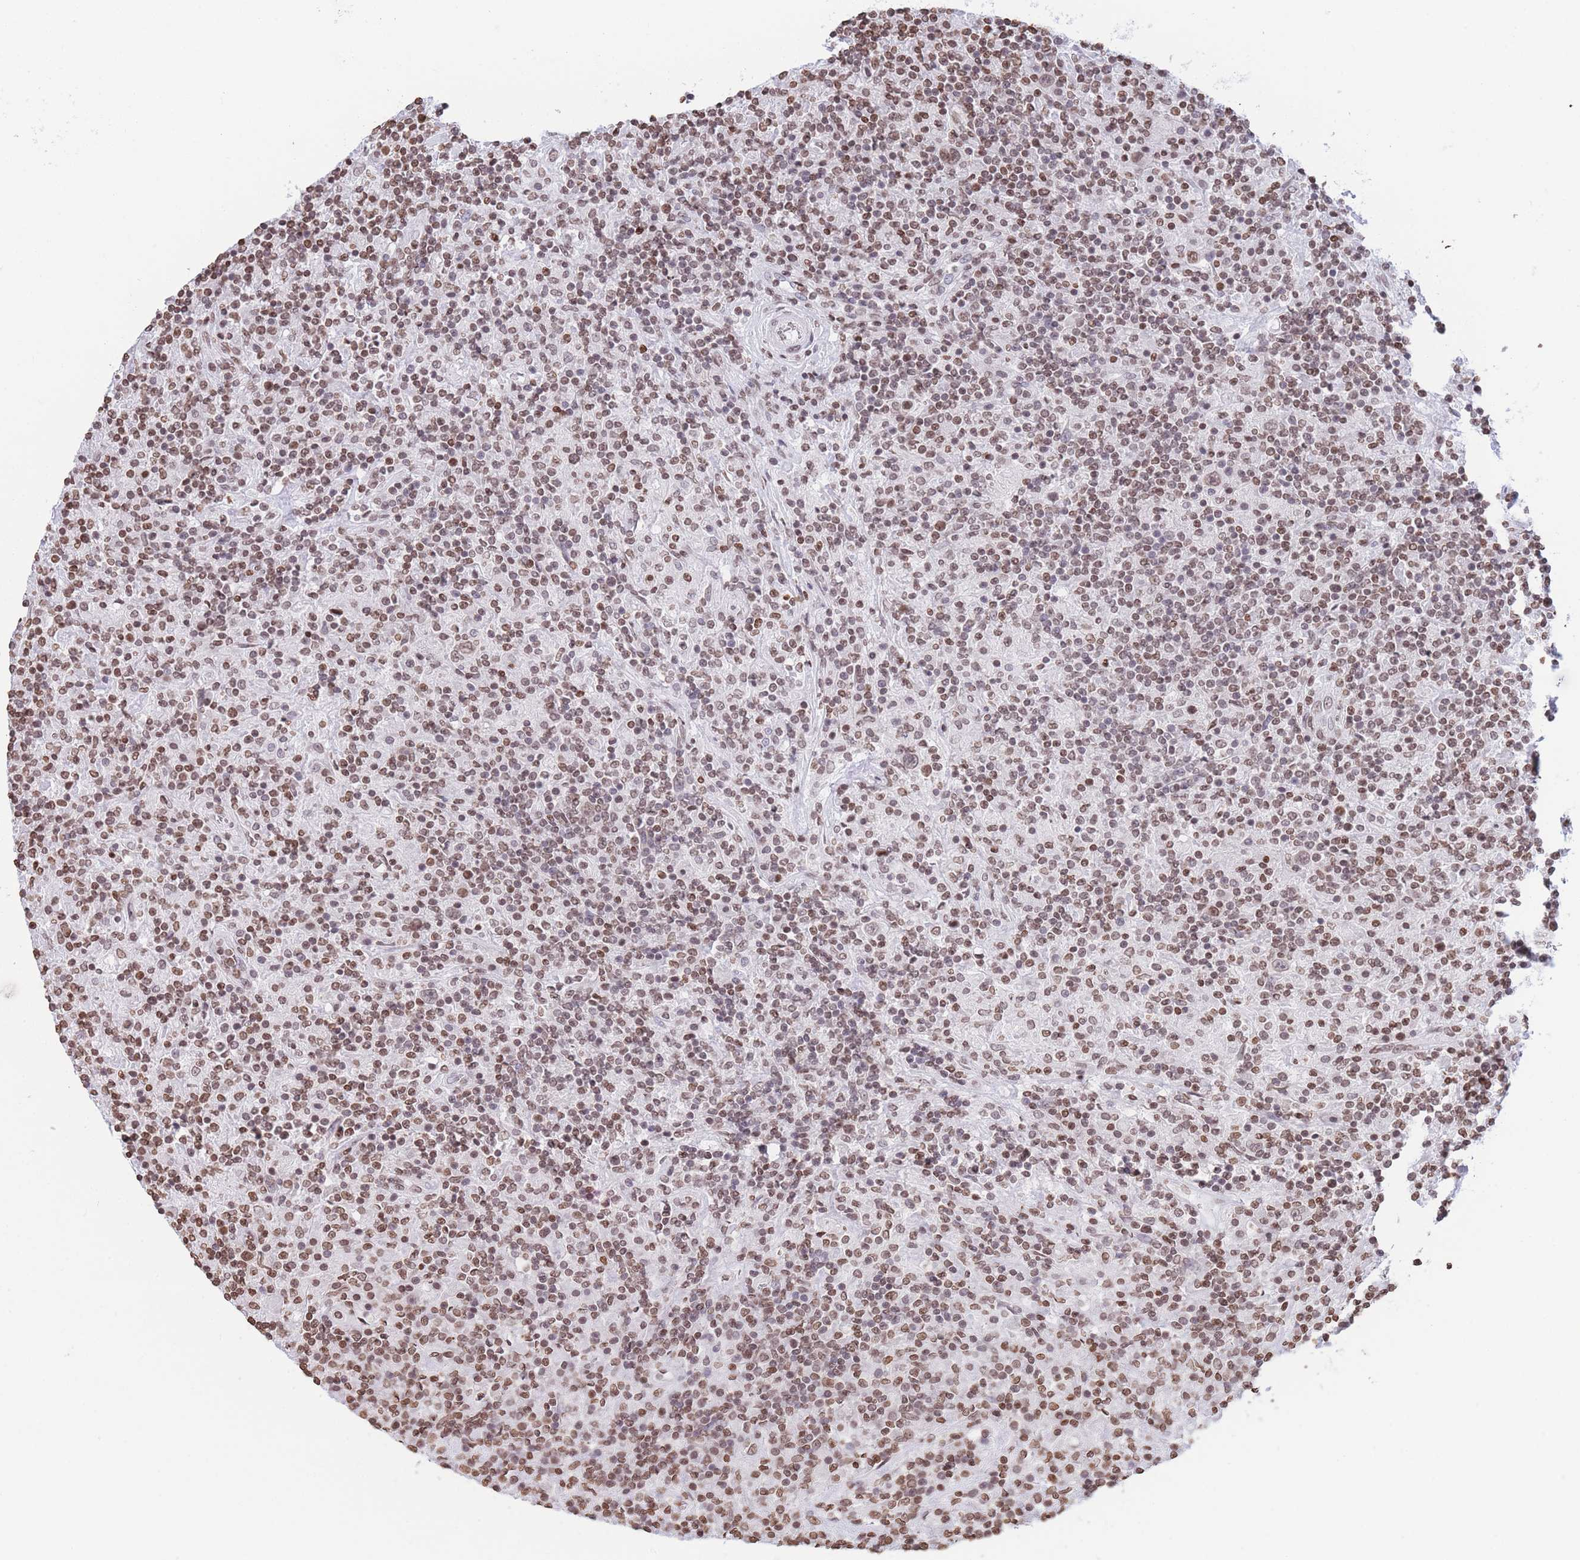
{"staining": {"intensity": "moderate", "quantity": ">75%", "location": "nuclear"}, "tissue": "lymphoma", "cell_type": "Tumor cells", "image_type": "cancer", "snomed": [{"axis": "morphology", "description": "Hodgkin's disease, NOS"}, {"axis": "topography", "description": "Lymph node"}], "caption": "An image of lymphoma stained for a protein exhibits moderate nuclear brown staining in tumor cells.", "gene": "H2BC11", "patient": {"sex": "male", "age": 70}}